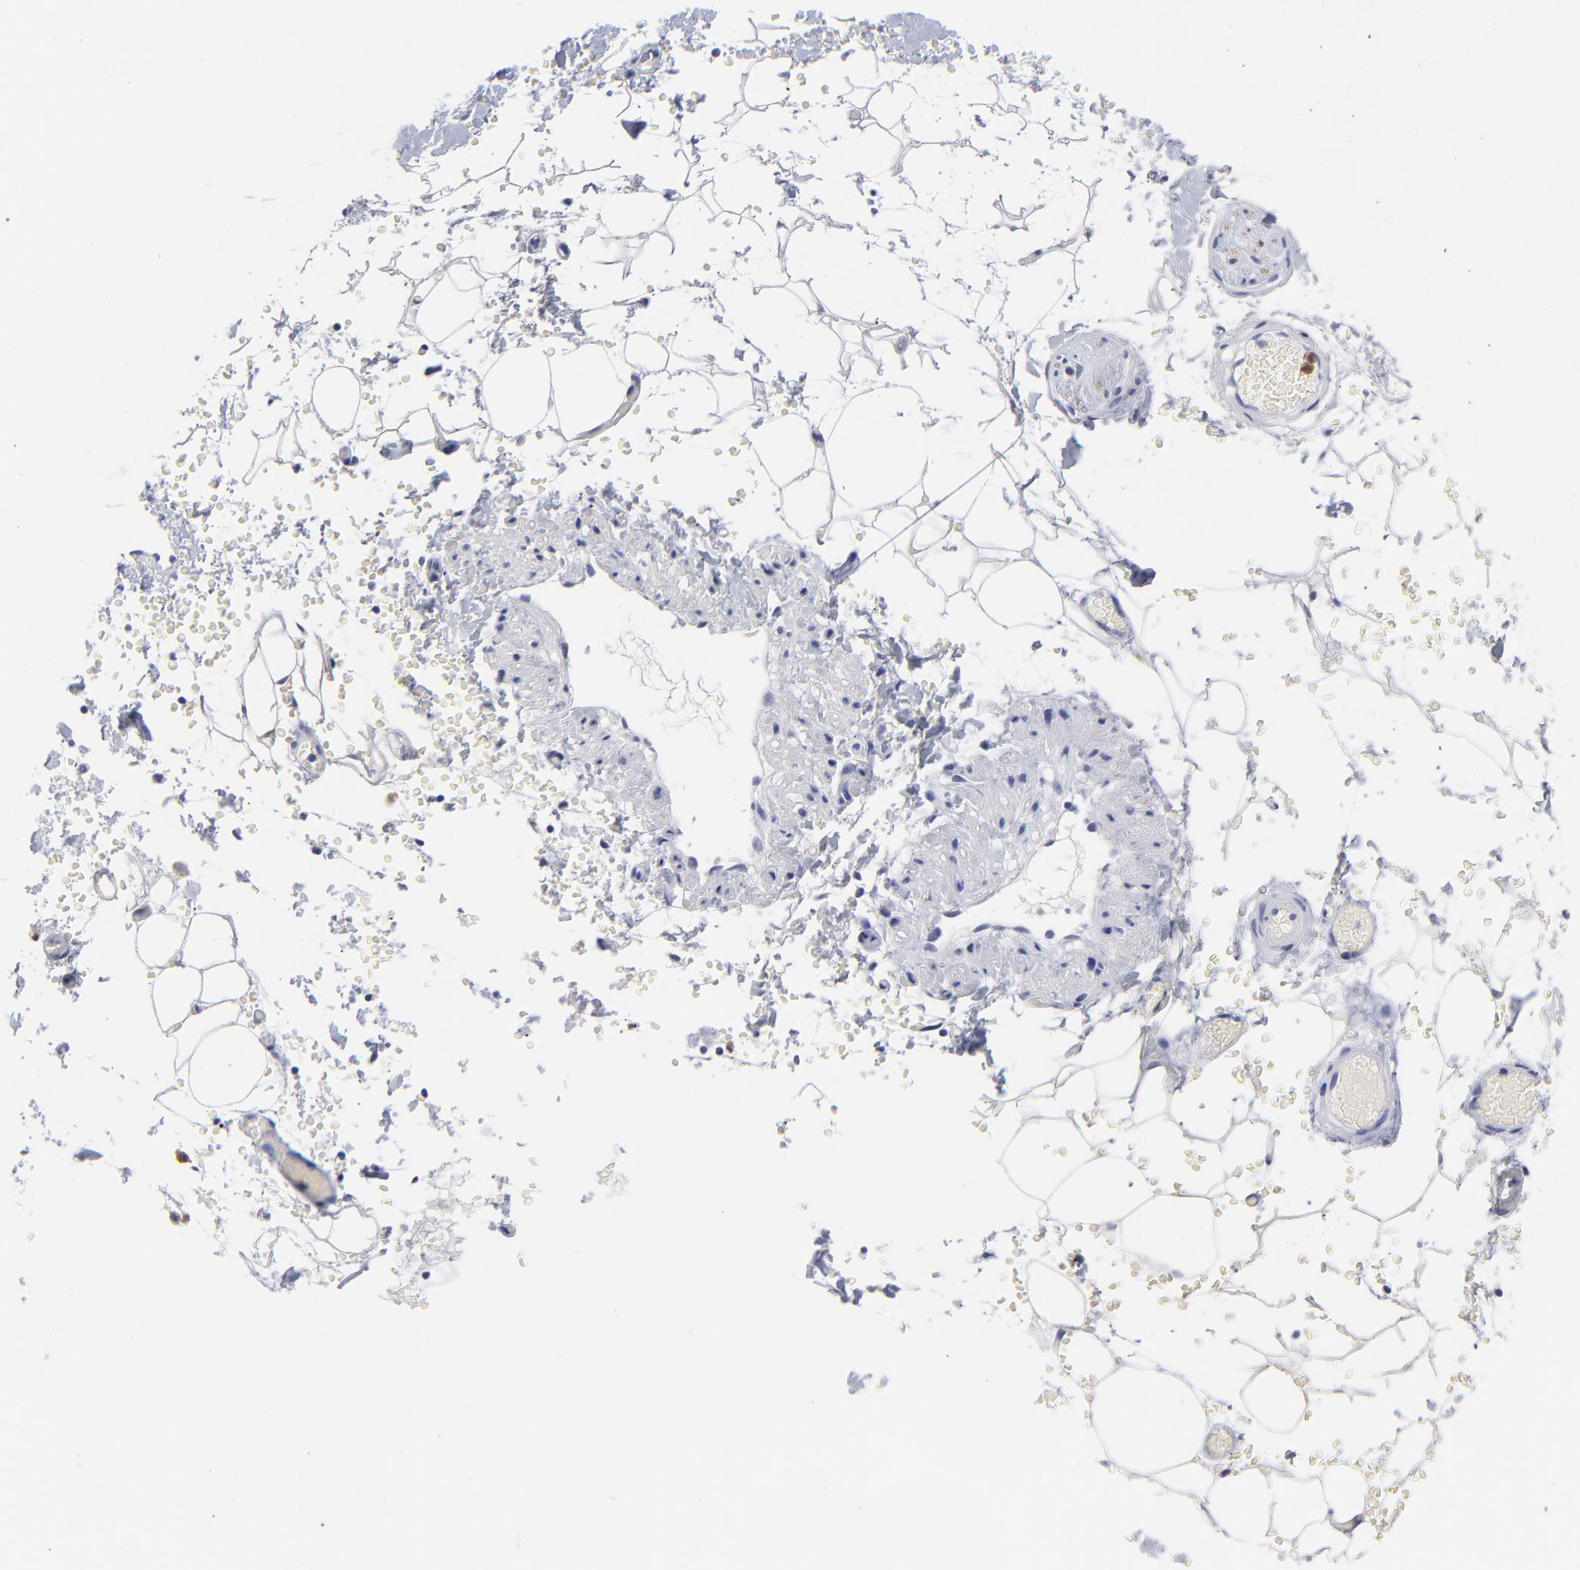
{"staining": {"intensity": "negative", "quantity": "none", "location": "none"}, "tissue": "adipose tissue", "cell_type": "Adipocytes", "image_type": "normal", "snomed": [{"axis": "morphology", "description": "Normal tissue, NOS"}, {"axis": "topography", "description": "Bronchus"}, {"axis": "topography", "description": "Lung"}], "caption": "Immunohistochemistry histopathology image of benign adipose tissue stained for a protein (brown), which displays no expression in adipocytes. (Stains: DAB IHC with hematoxylin counter stain, Microscopy: brightfield microscopy at high magnification).", "gene": "SMARCA1", "patient": {"sex": "female", "age": 56}}